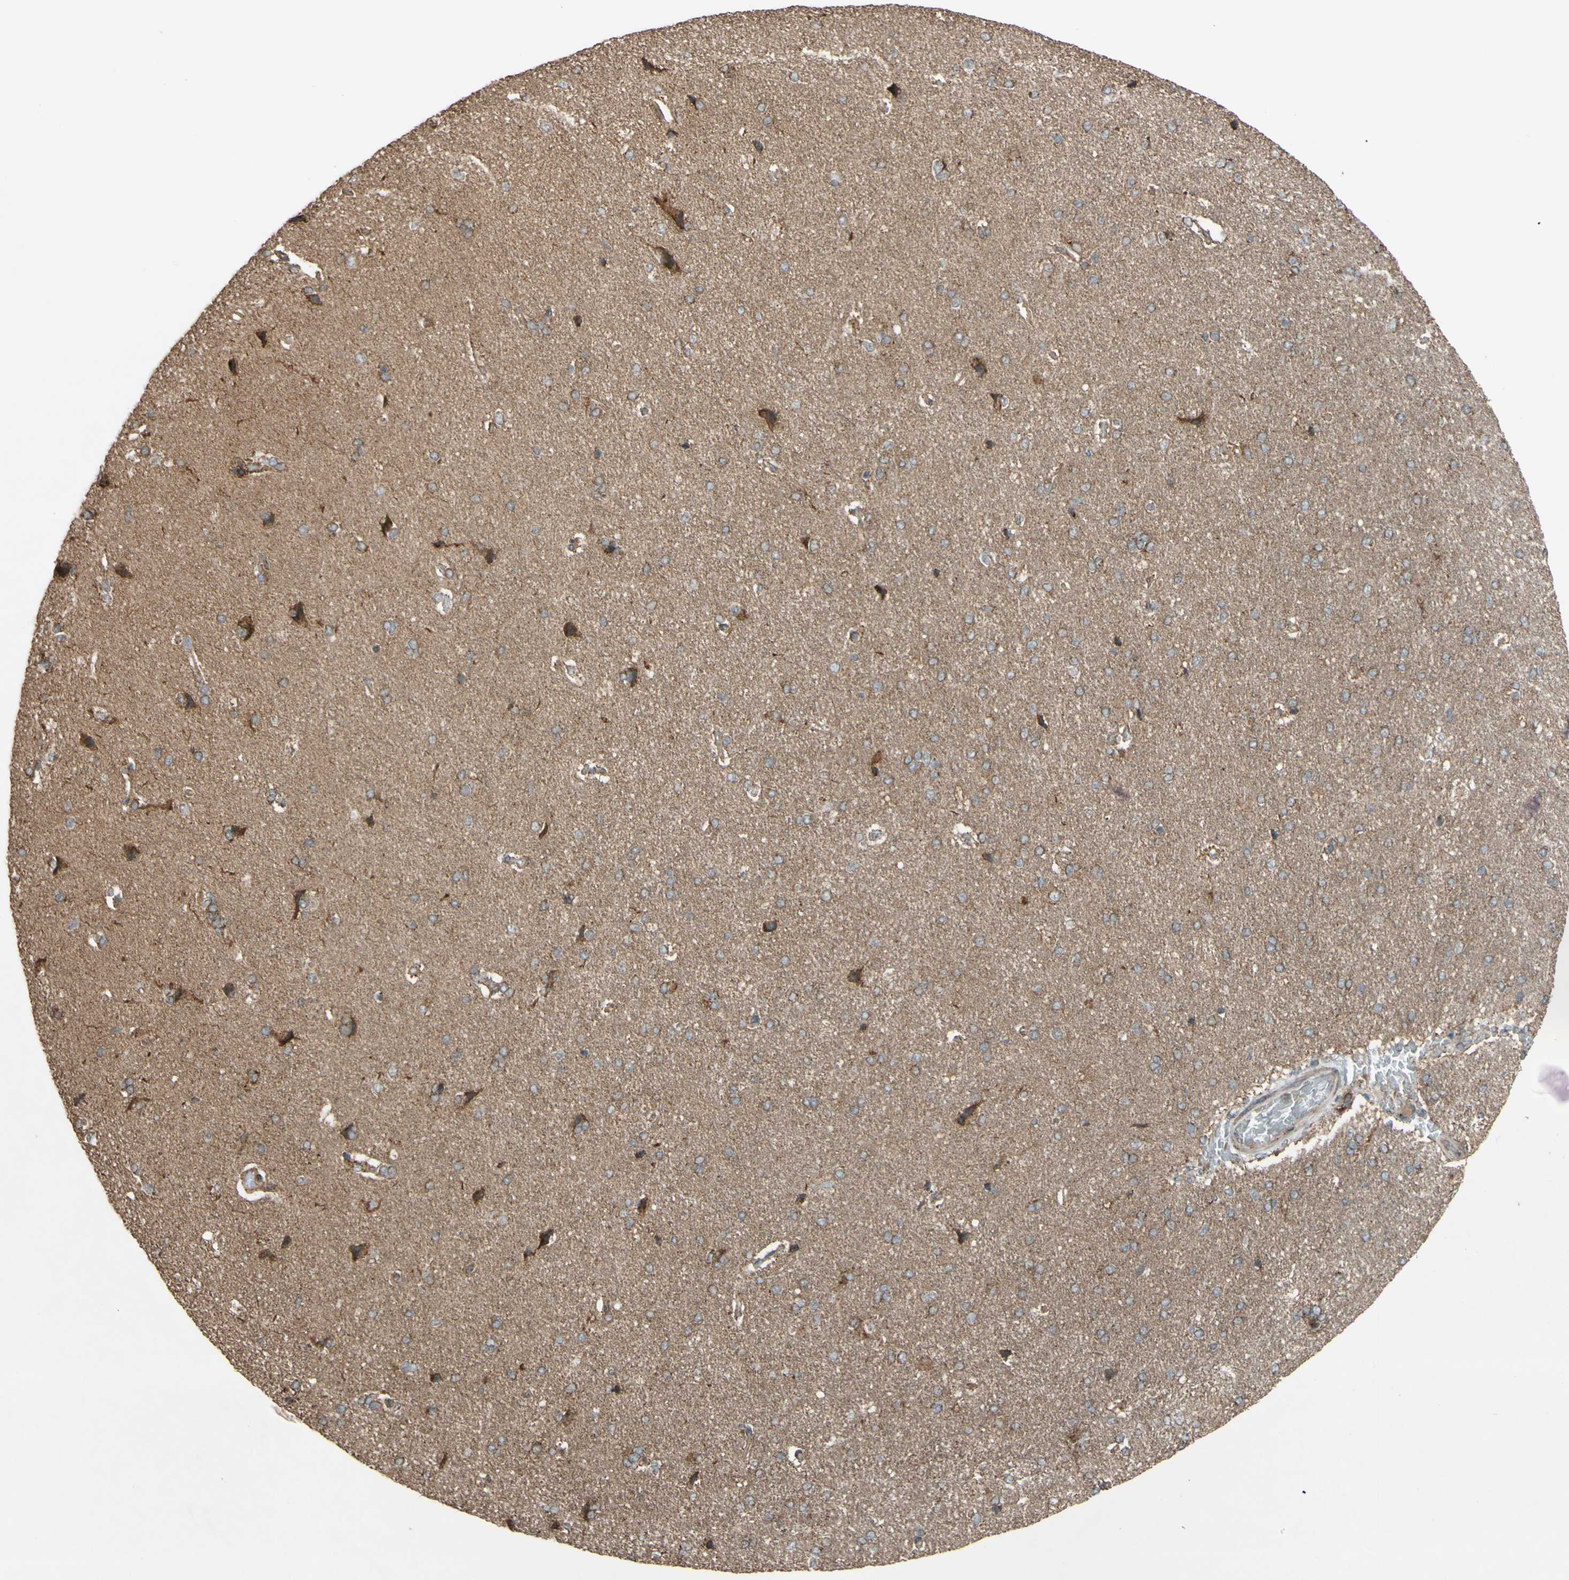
{"staining": {"intensity": "moderate", "quantity": "25%-75%", "location": "cytoplasmic/membranous"}, "tissue": "cerebral cortex", "cell_type": "Endothelial cells", "image_type": "normal", "snomed": [{"axis": "morphology", "description": "Normal tissue, NOS"}, {"axis": "topography", "description": "Cerebral cortex"}], "caption": "This photomicrograph demonstrates normal cerebral cortex stained with immunohistochemistry to label a protein in brown. The cytoplasmic/membranous of endothelial cells show moderate positivity for the protein. Nuclei are counter-stained blue.", "gene": "ACOT8", "patient": {"sex": "male", "age": 62}}